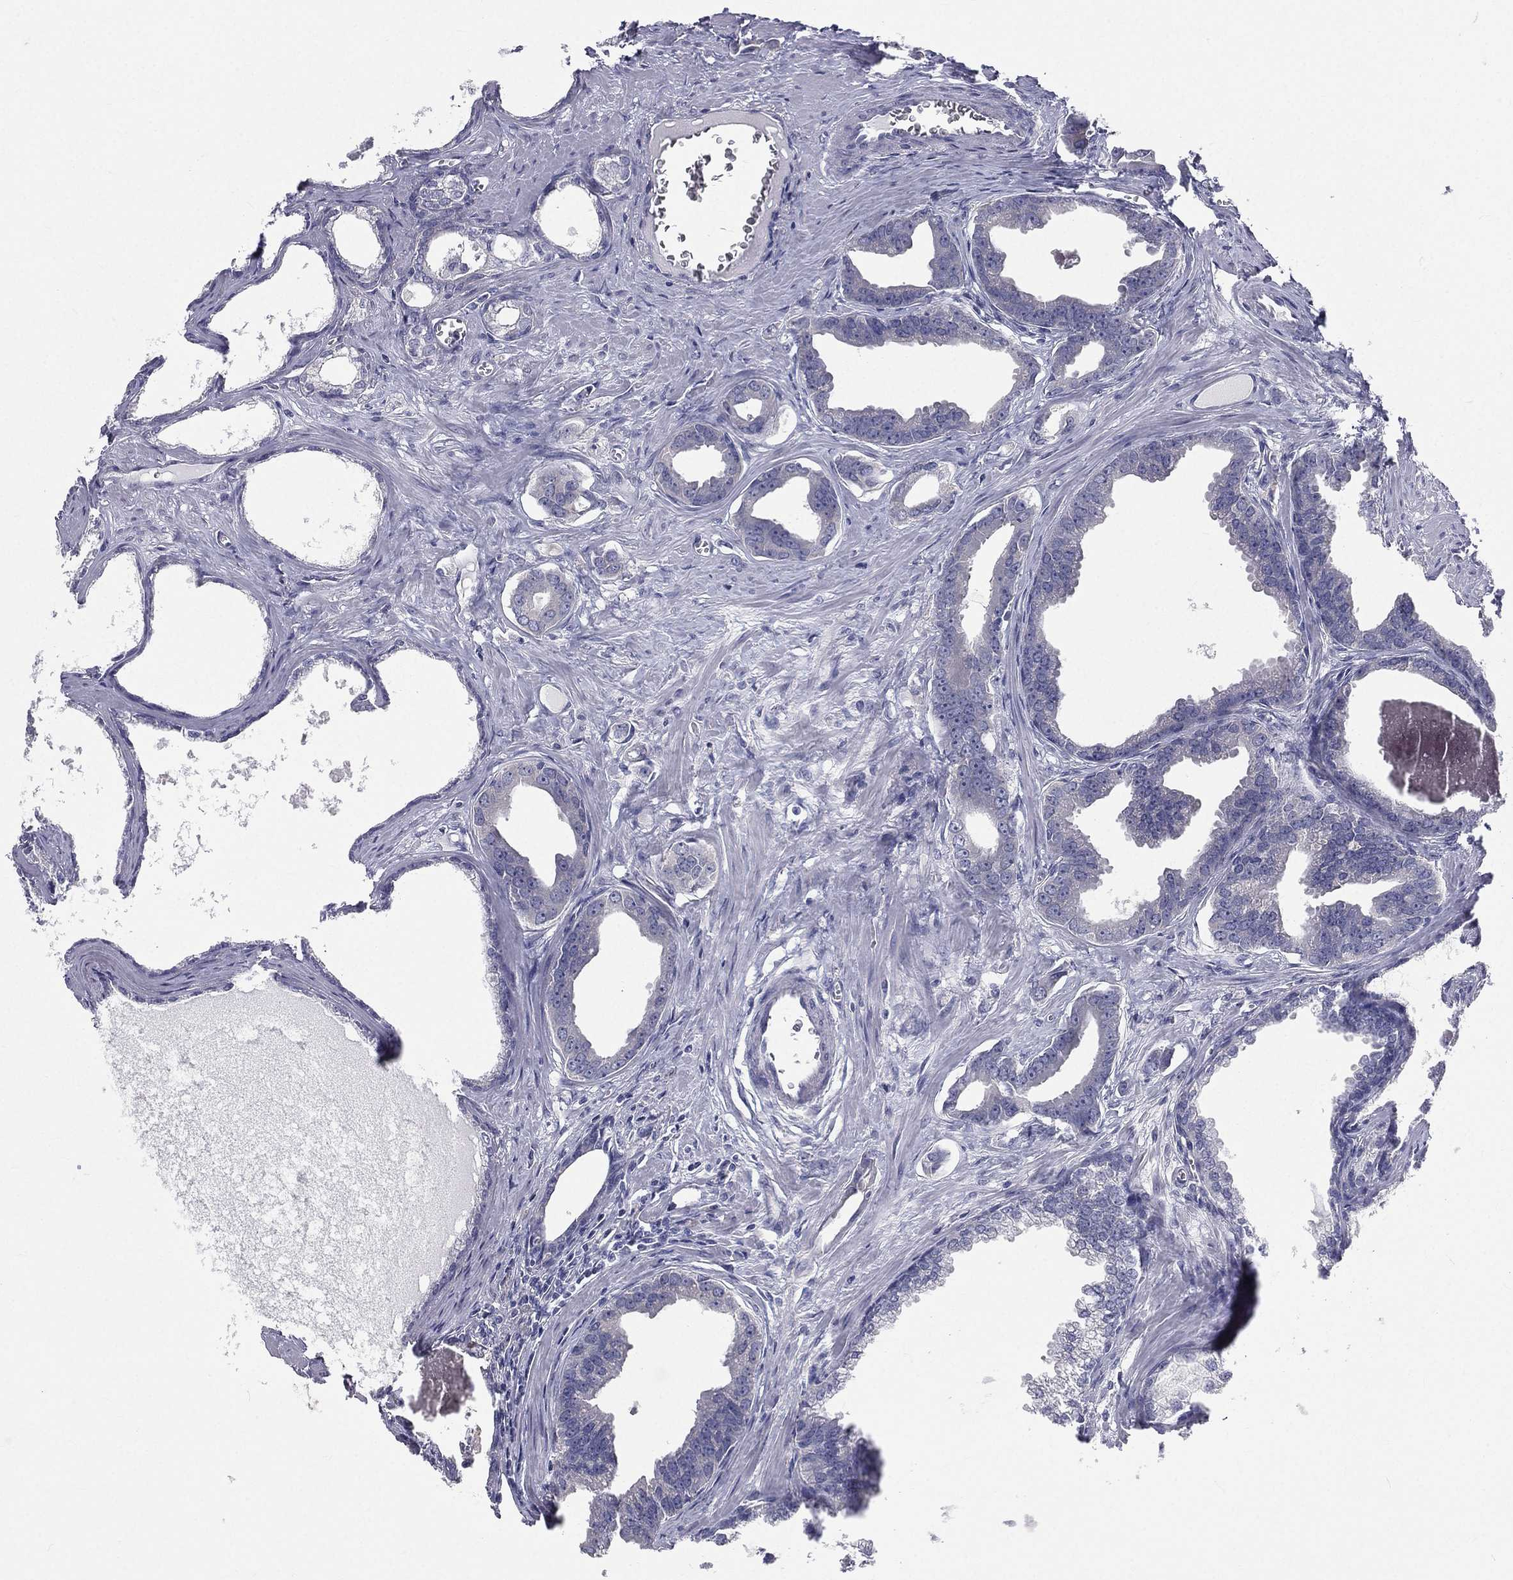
{"staining": {"intensity": "negative", "quantity": "none", "location": "none"}, "tissue": "prostate cancer", "cell_type": "Tumor cells", "image_type": "cancer", "snomed": [{"axis": "morphology", "description": "Adenocarcinoma, NOS"}, {"axis": "topography", "description": "Prostate"}], "caption": "Immunohistochemical staining of adenocarcinoma (prostate) exhibits no significant expression in tumor cells. (DAB immunohistochemistry visualized using brightfield microscopy, high magnification).", "gene": "MUC13", "patient": {"sex": "male", "age": 66}}